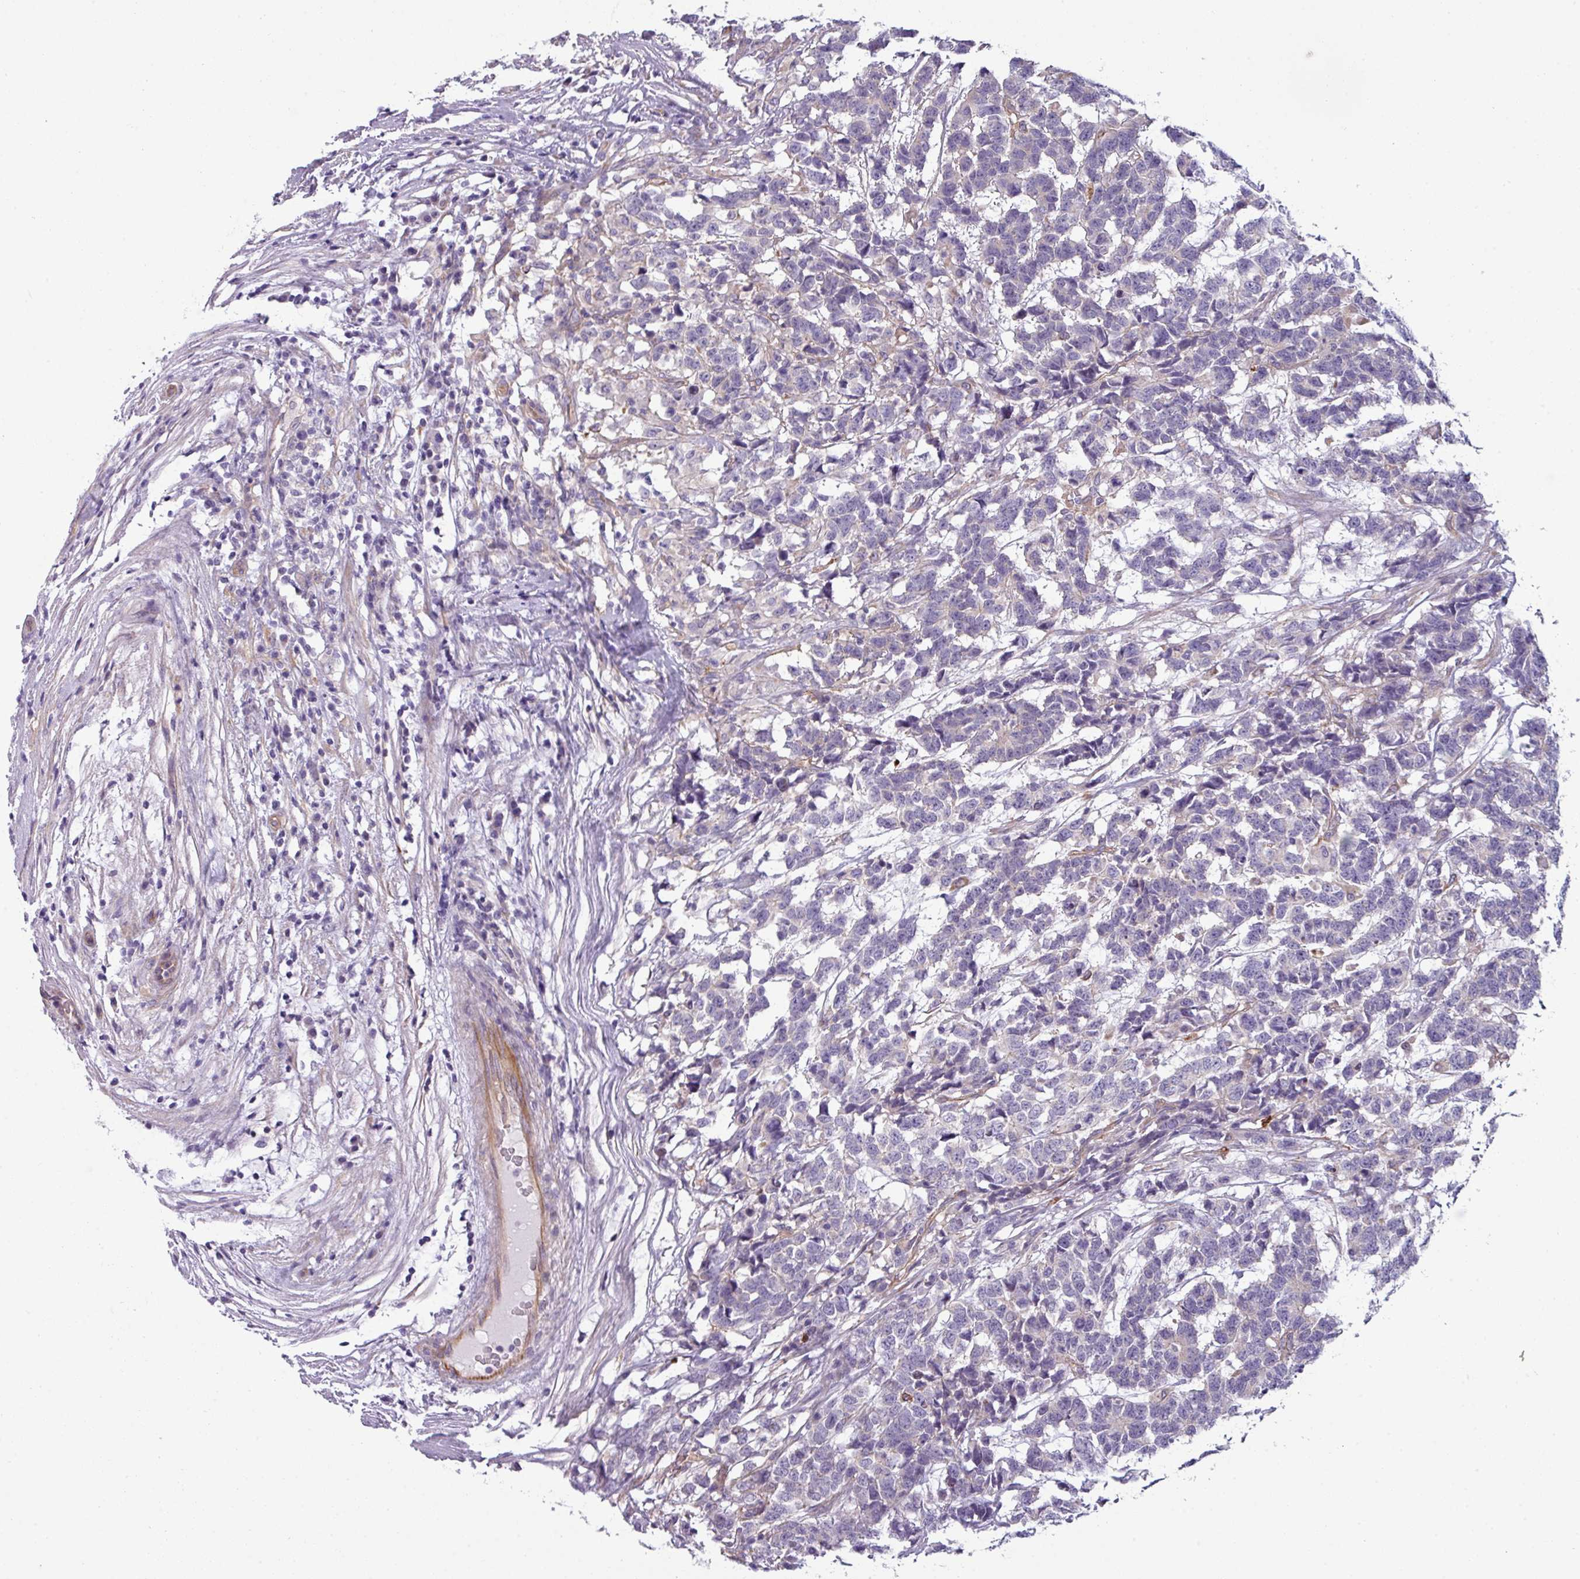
{"staining": {"intensity": "negative", "quantity": "none", "location": "none"}, "tissue": "testis cancer", "cell_type": "Tumor cells", "image_type": "cancer", "snomed": [{"axis": "morphology", "description": "Carcinoma, Embryonal, NOS"}, {"axis": "topography", "description": "Testis"}], "caption": "Tumor cells are negative for brown protein staining in testis embryonal carcinoma. (DAB (3,3'-diaminobenzidine) IHC visualized using brightfield microscopy, high magnification).", "gene": "BUD23", "patient": {"sex": "male", "age": 26}}